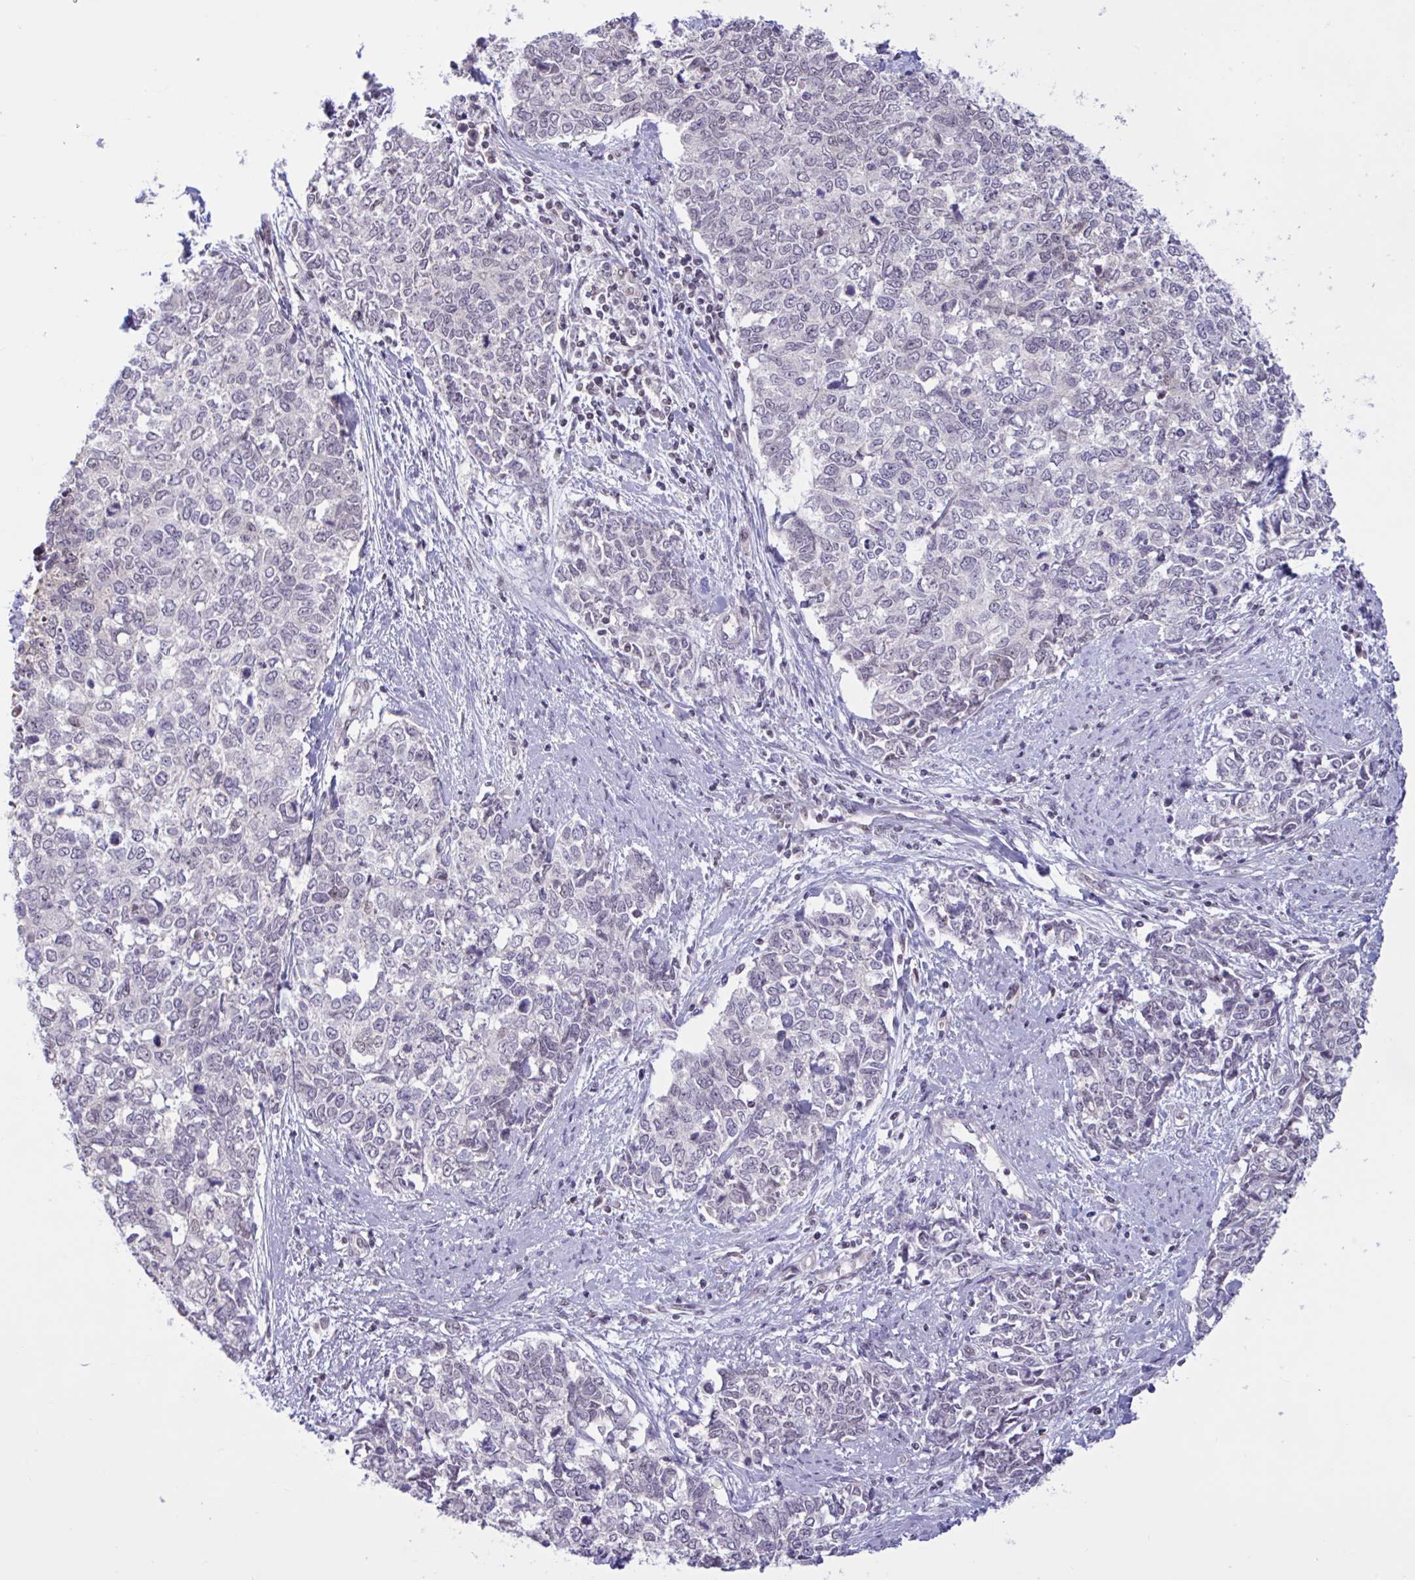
{"staining": {"intensity": "negative", "quantity": "none", "location": "none"}, "tissue": "cervical cancer", "cell_type": "Tumor cells", "image_type": "cancer", "snomed": [{"axis": "morphology", "description": "Adenocarcinoma, NOS"}, {"axis": "topography", "description": "Cervix"}], "caption": "DAB (3,3'-diaminobenzidine) immunohistochemical staining of human cervical cancer (adenocarcinoma) shows no significant expression in tumor cells. (Brightfield microscopy of DAB (3,3'-diaminobenzidine) IHC at high magnification).", "gene": "RBL1", "patient": {"sex": "female", "age": 63}}